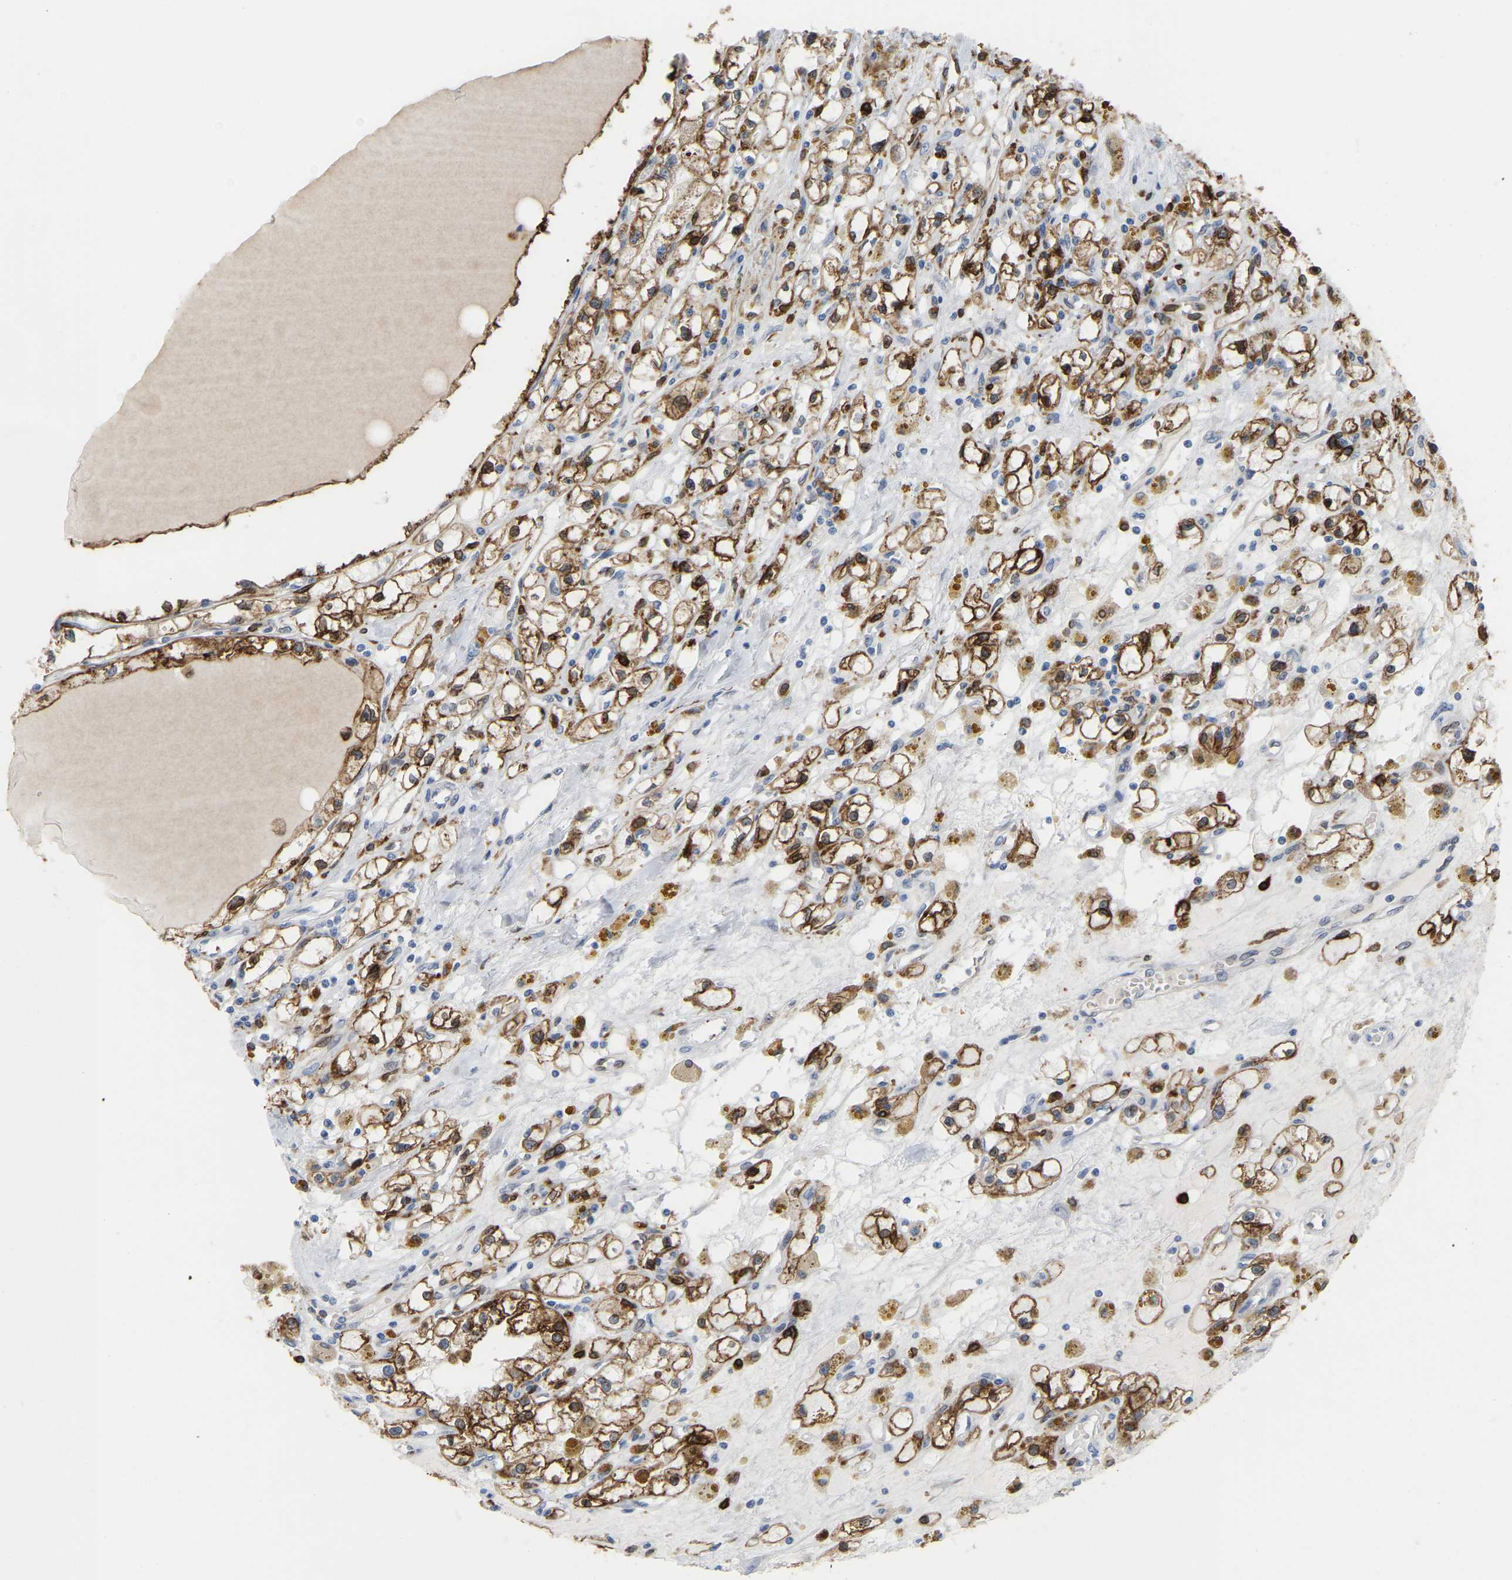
{"staining": {"intensity": "moderate", "quantity": ">75%", "location": "cytoplasmic/membranous"}, "tissue": "renal cancer", "cell_type": "Tumor cells", "image_type": "cancer", "snomed": [{"axis": "morphology", "description": "Adenocarcinoma, NOS"}, {"axis": "topography", "description": "Kidney"}], "caption": "Human renal adenocarcinoma stained with a brown dye demonstrates moderate cytoplasmic/membranous positive expression in about >75% of tumor cells.", "gene": "PTGS1", "patient": {"sex": "male", "age": 56}}